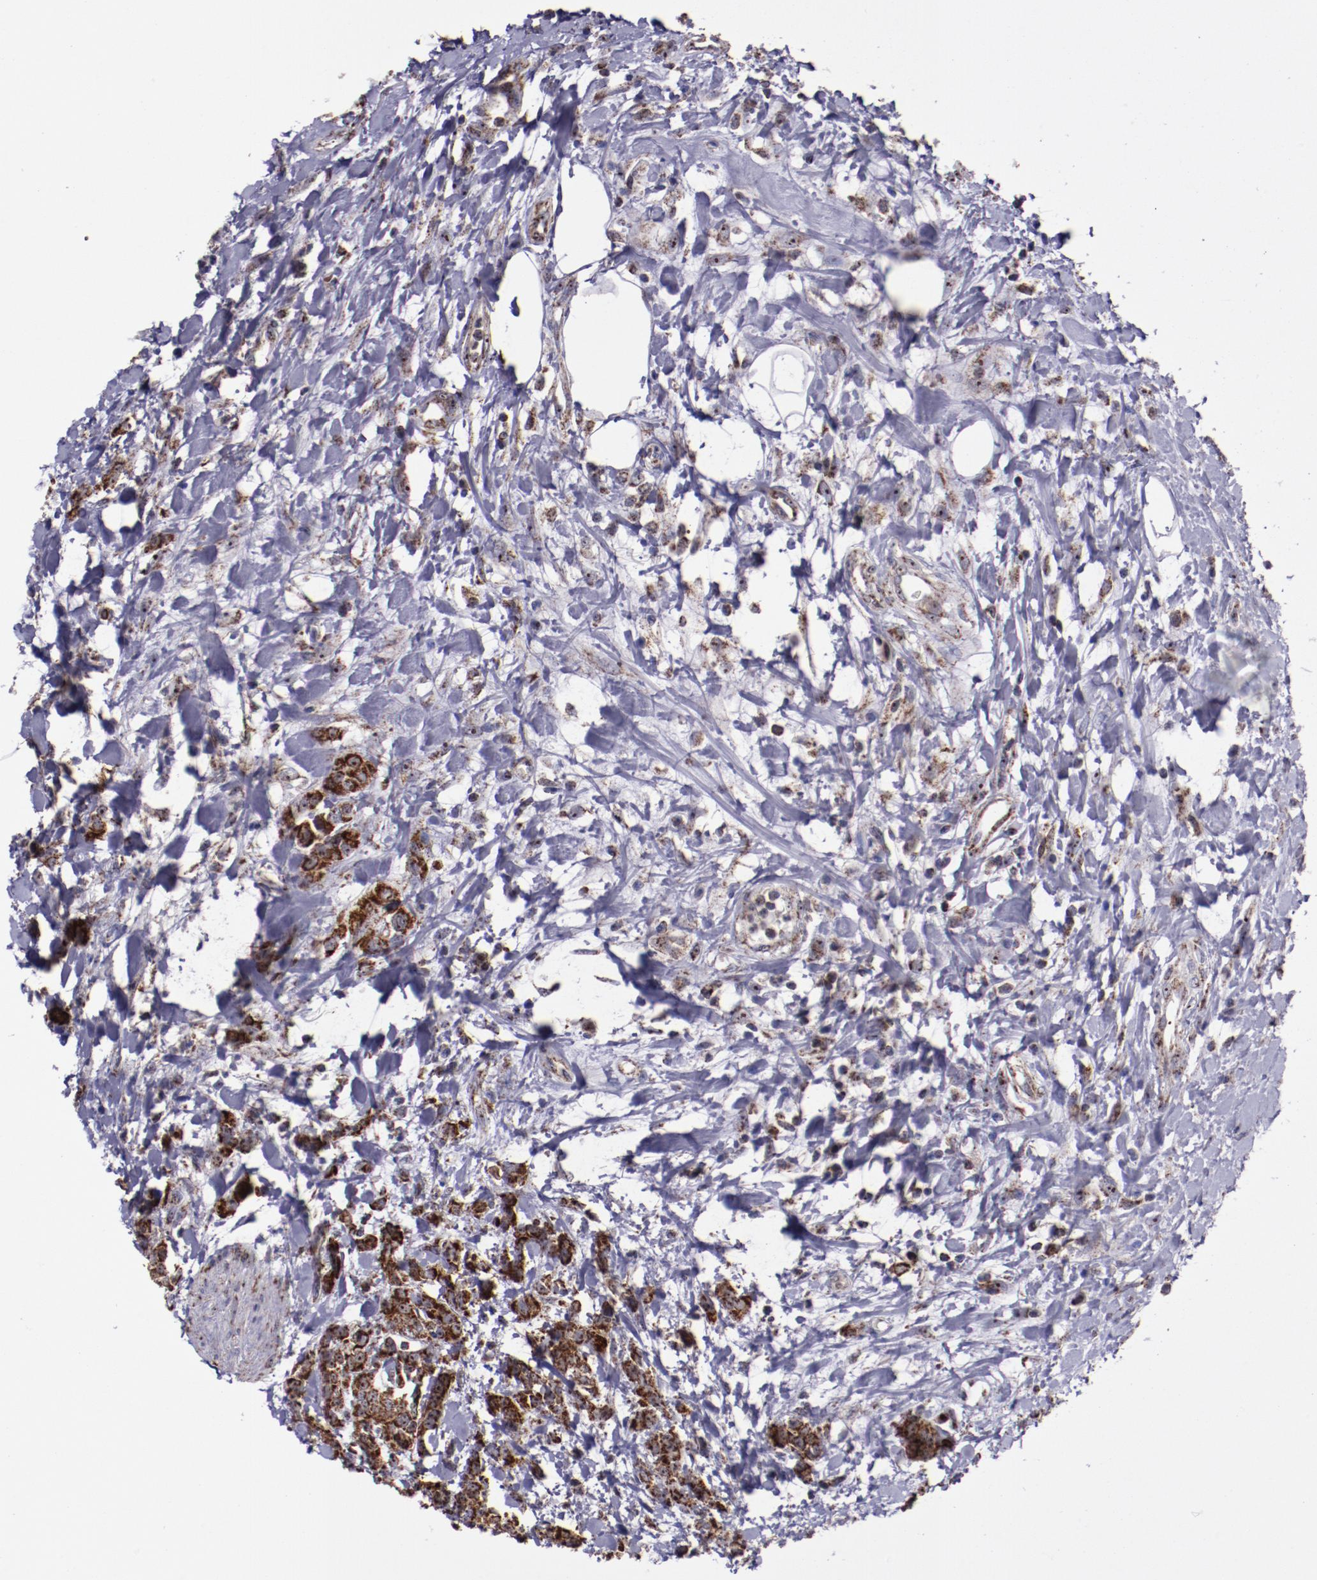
{"staining": {"intensity": "moderate", "quantity": ">75%", "location": "cytoplasmic/membranous"}, "tissue": "urothelial cancer", "cell_type": "Tumor cells", "image_type": "cancer", "snomed": [{"axis": "morphology", "description": "Urothelial carcinoma, High grade"}, {"axis": "topography", "description": "Urinary bladder"}], "caption": "Tumor cells reveal medium levels of moderate cytoplasmic/membranous expression in approximately >75% of cells in urothelial carcinoma (high-grade).", "gene": "LONP1", "patient": {"sex": "male", "age": 56}}